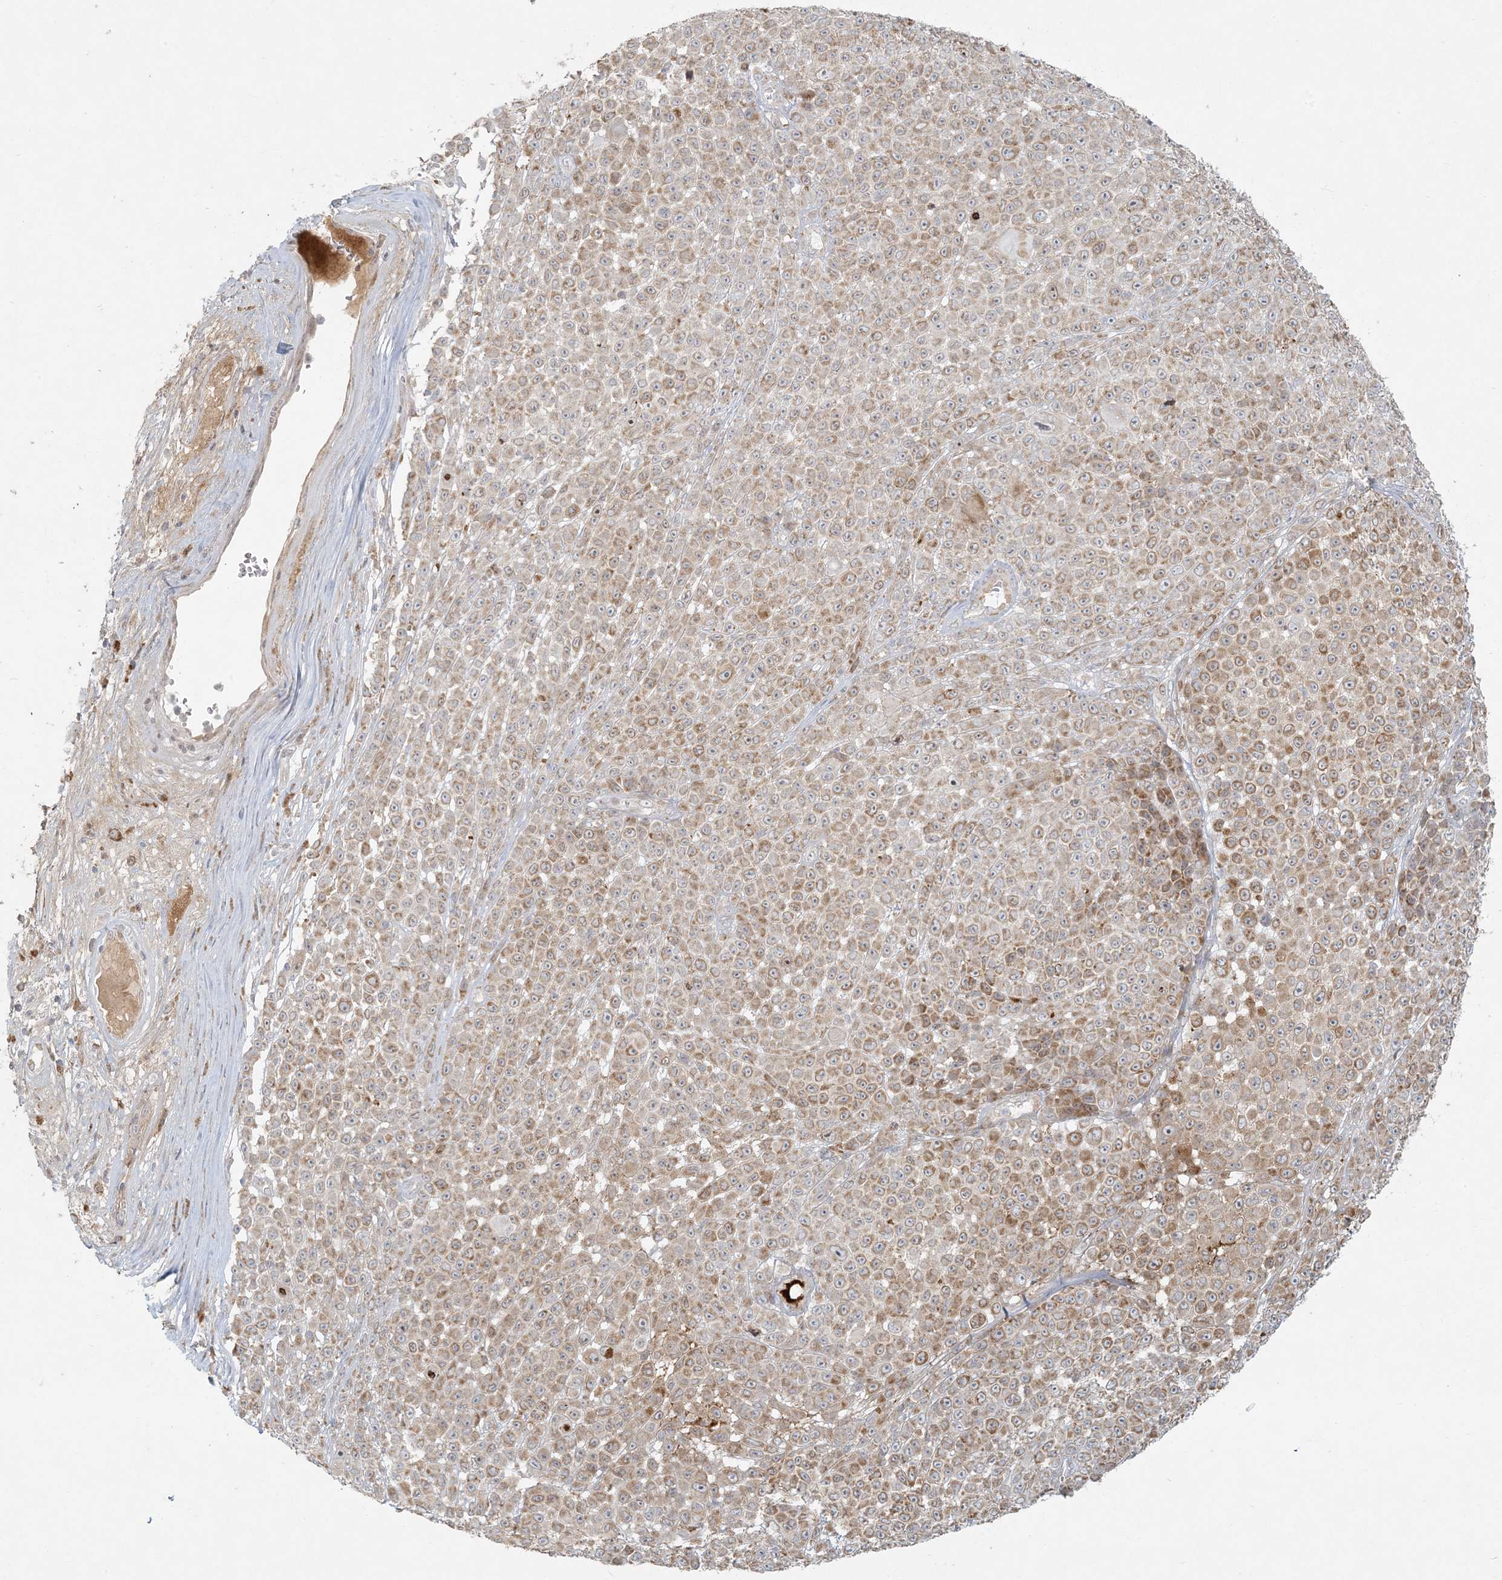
{"staining": {"intensity": "moderate", "quantity": ">75%", "location": "cytoplasmic/membranous"}, "tissue": "melanoma", "cell_type": "Tumor cells", "image_type": "cancer", "snomed": [{"axis": "morphology", "description": "Malignant melanoma, NOS"}, {"axis": "topography", "description": "Skin"}], "caption": "Immunohistochemistry (DAB (3,3'-diaminobenzidine)) staining of human melanoma demonstrates moderate cytoplasmic/membranous protein staining in about >75% of tumor cells.", "gene": "HACL1", "patient": {"sex": "female", "age": 94}}